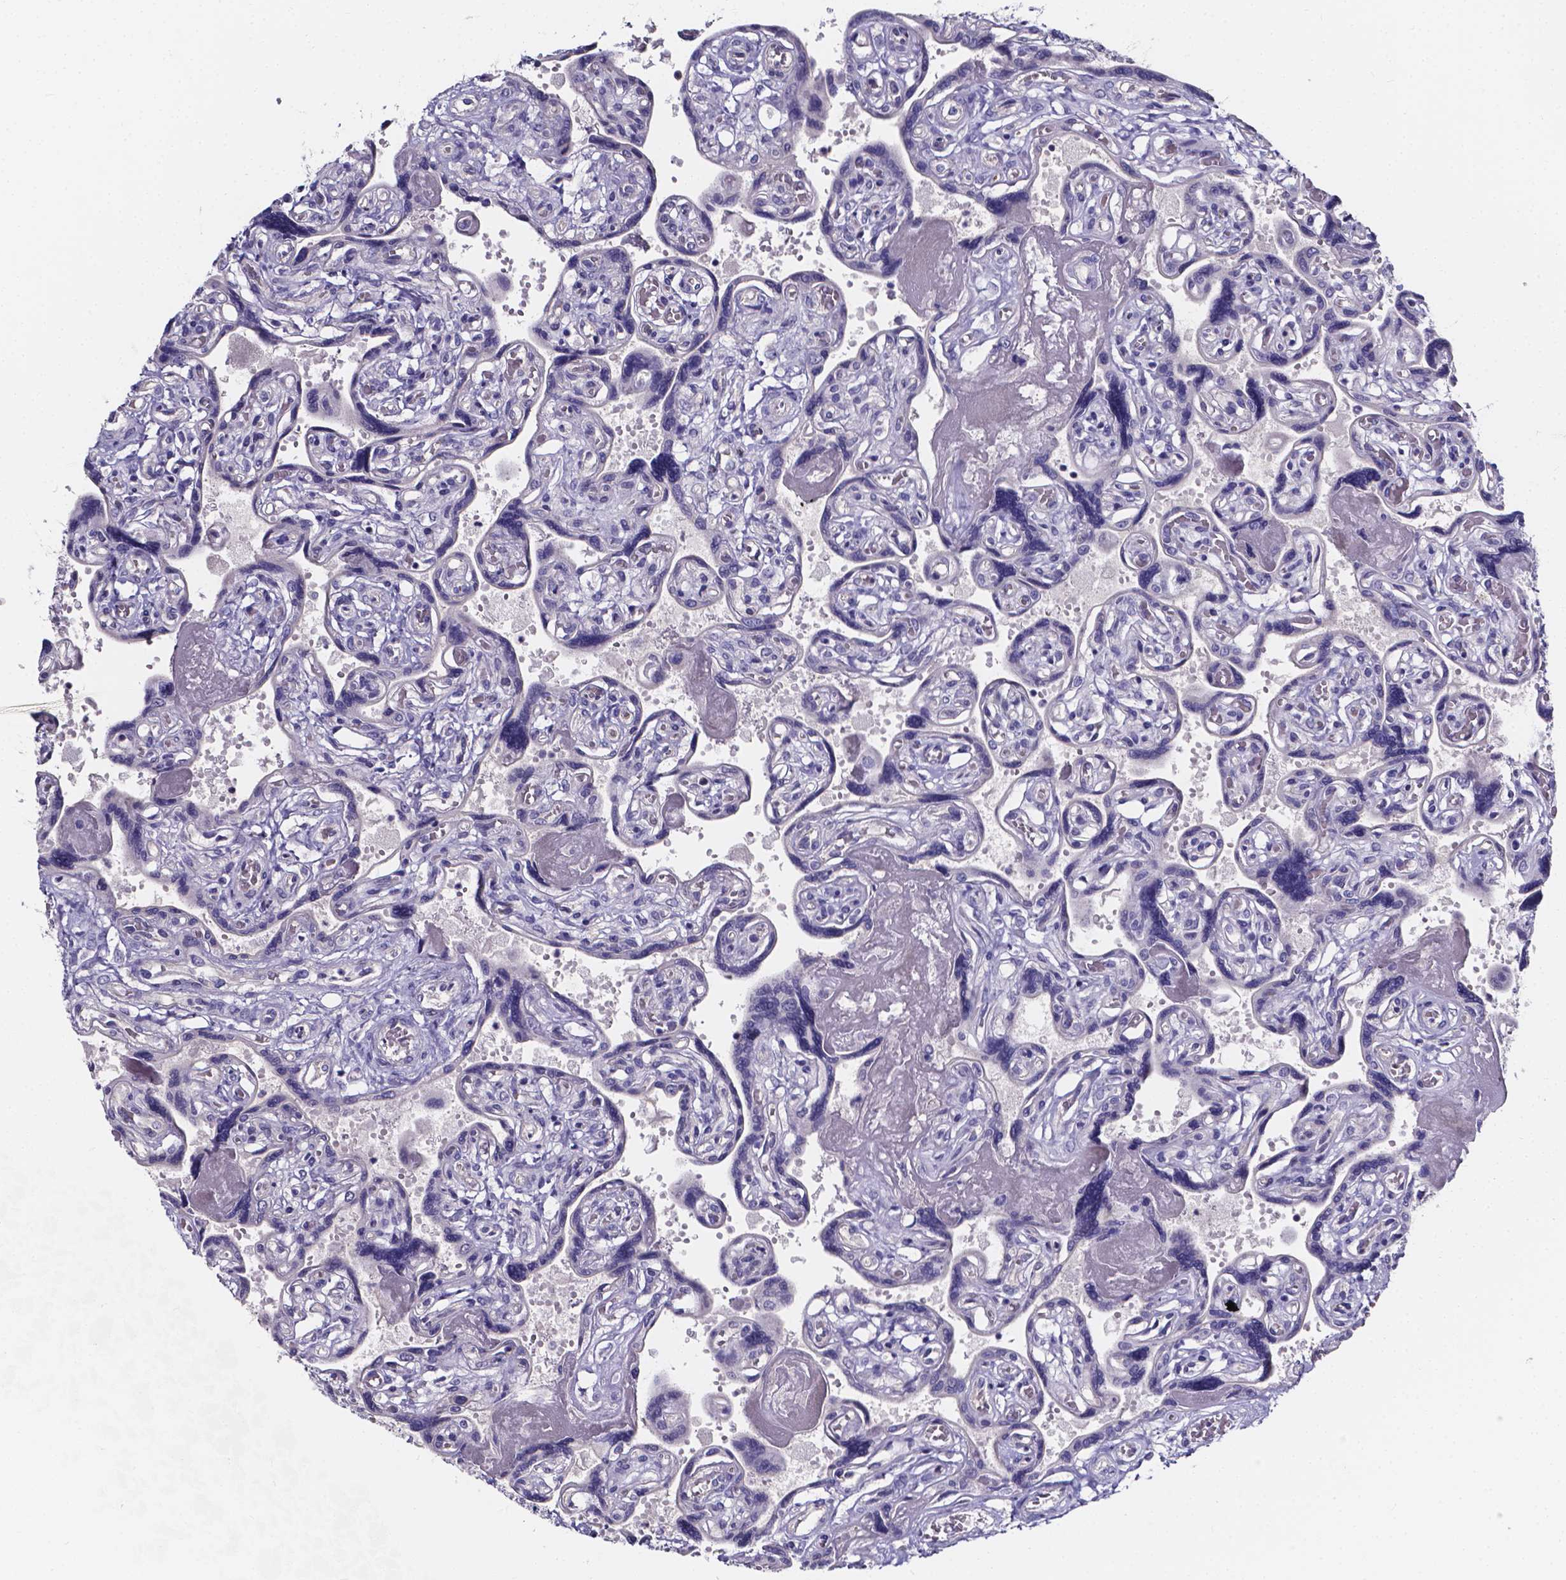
{"staining": {"intensity": "negative", "quantity": "none", "location": "none"}, "tissue": "placenta", "cell_type": "Decidual cells", "image_type": "normal", "snomed": [{"axis": "morphology", "description": "Normal tissue, NOS"}, {"axis": "topography", "description": "Placenta"}], "caption": "Decidual cells are negative for brown protein staining in unremarkable placenta.", "gene": "CACNG8", "patient": {"sex": "female", "age": 32}}